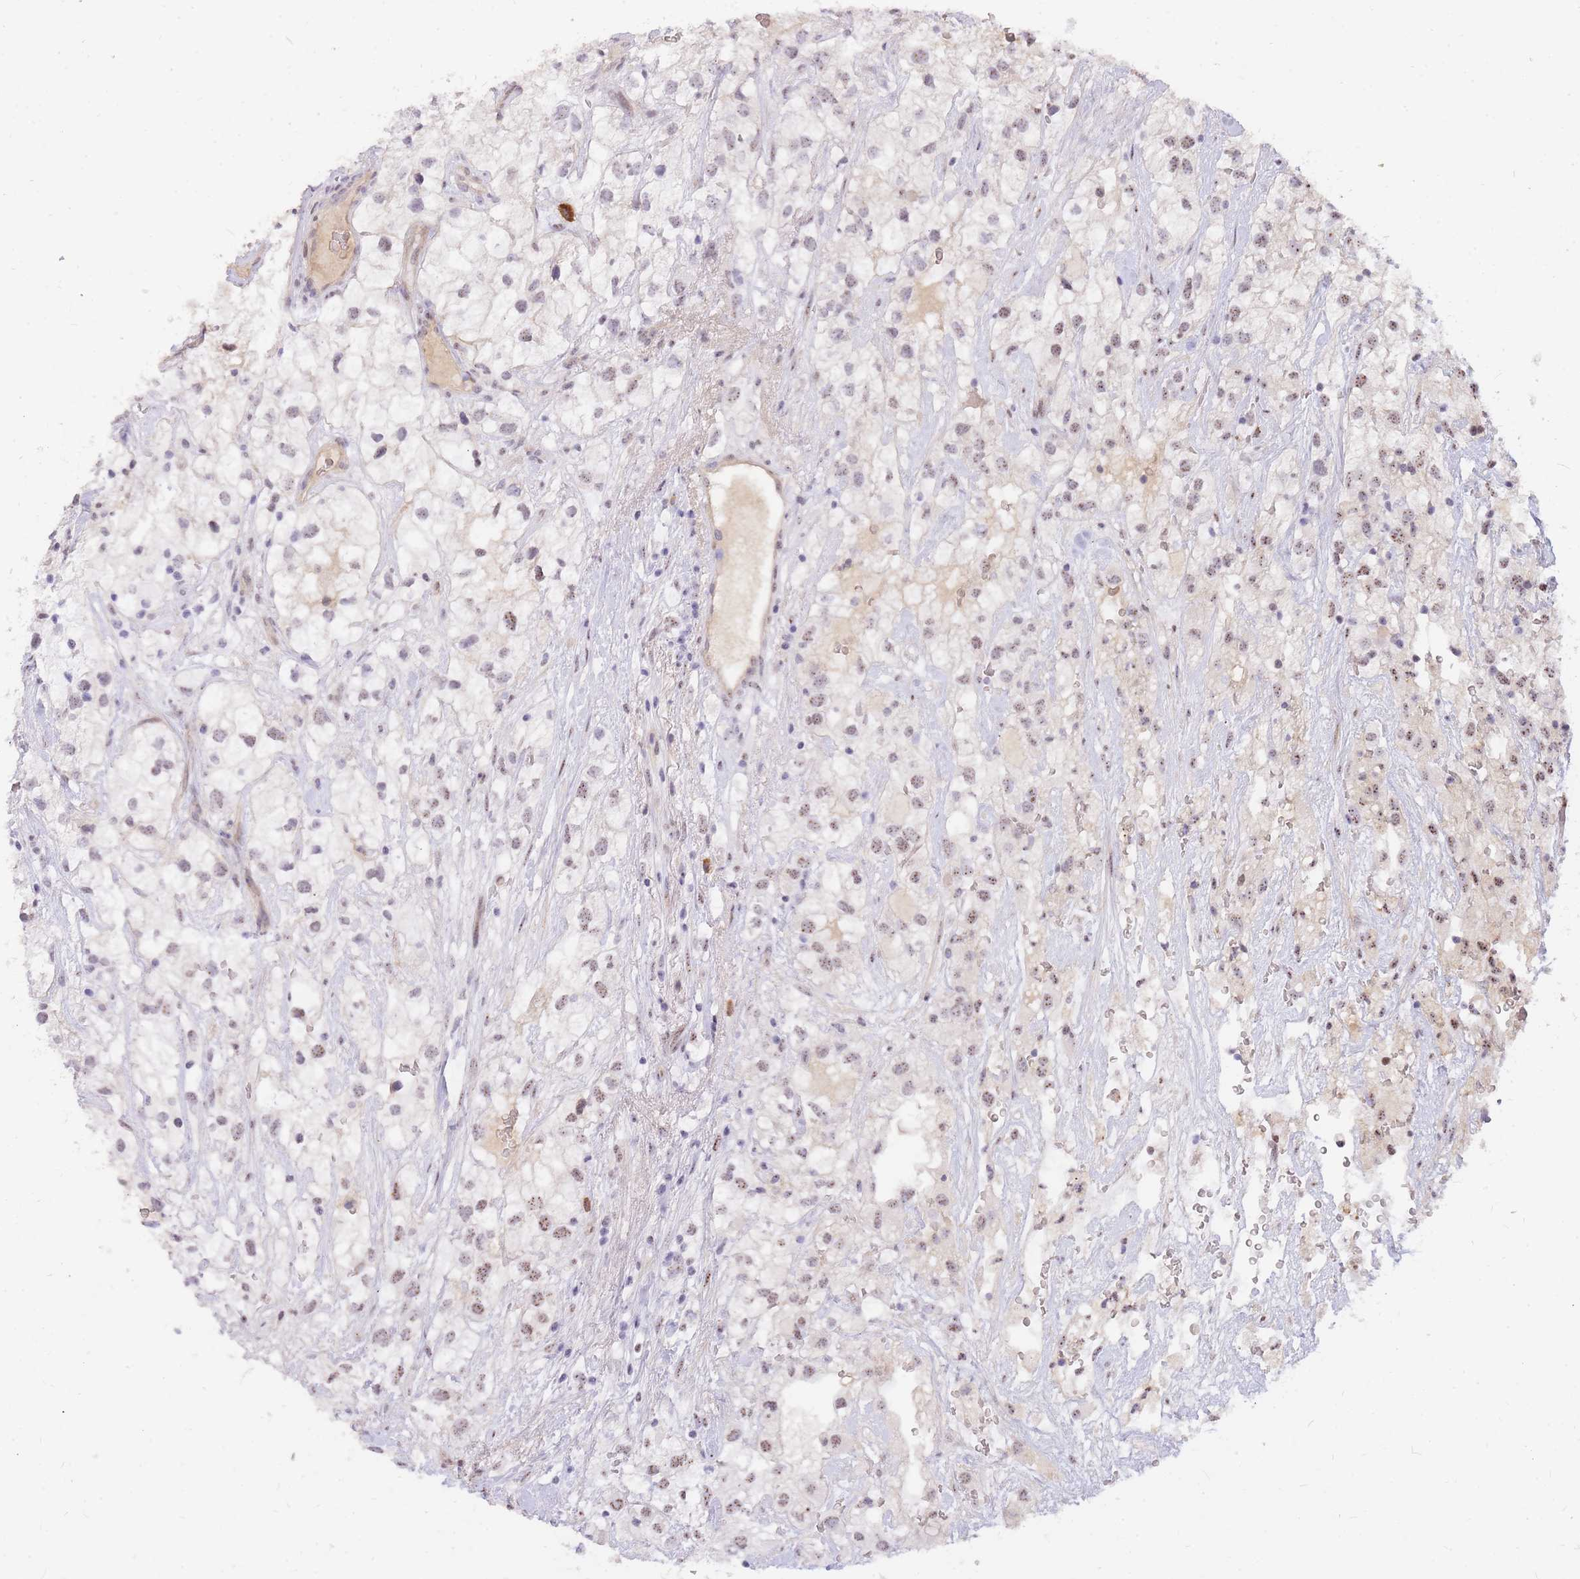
{"staining": {"intensity": "weak", "quantity": "25%-75%", "location": "nuclear"}, "tissue": "renal cancer", "cell_type": "Tumor cells", "image_type": "cancer", "snomed": [{"axis": "morphology", "description": "Adenocarcinoma, NOS"}, {"axis": "topography", "description": "Kidney"}], "caption": "Immunohistochemistry histopathology image of human renal cancer (adenocarcinoma) stained for a protein (brown), which reveals low levels of weak nuclear positivity in about 25%-75% of tumor cells.", "gene": "TLE2", "patient": {"sex": "male", "age": 59}}